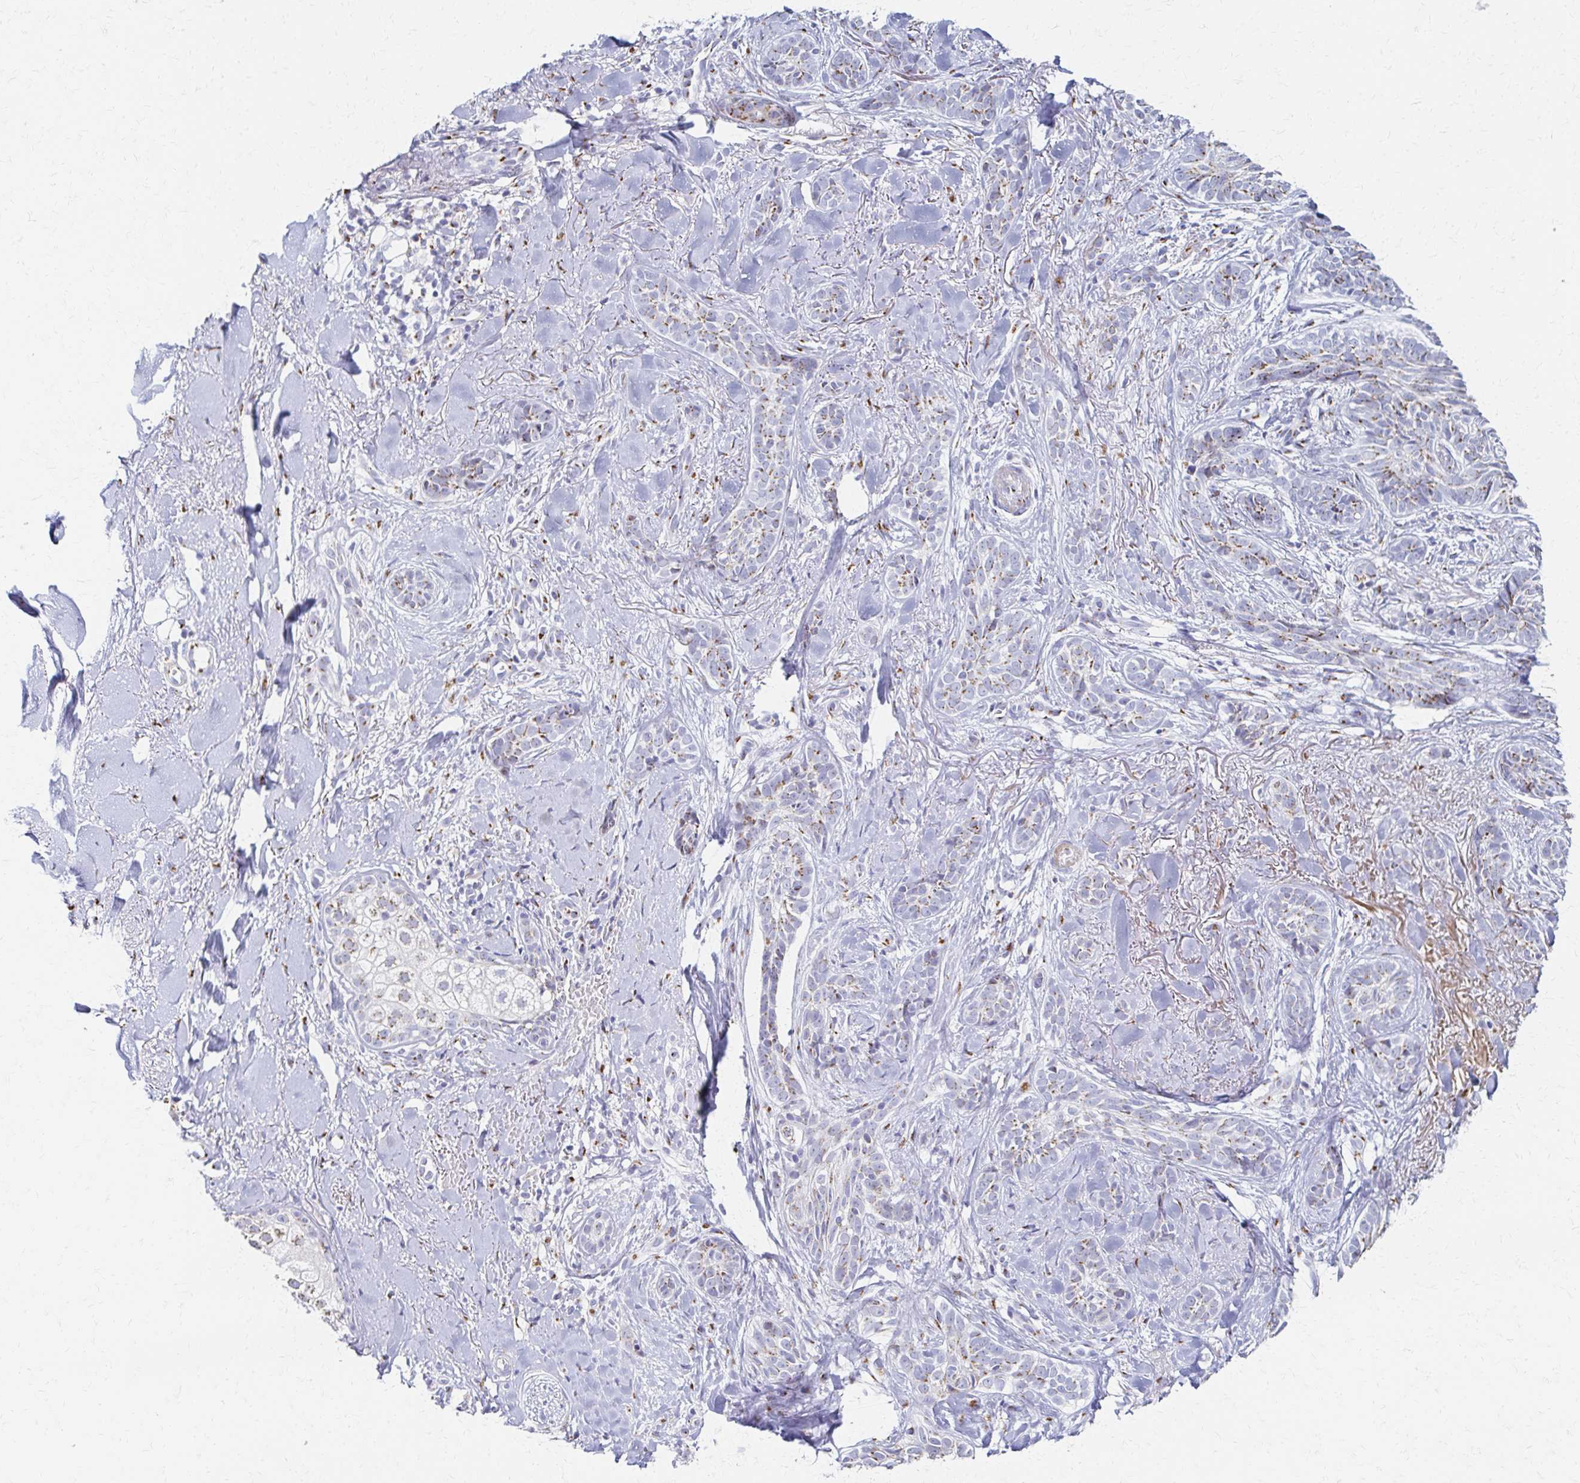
{"staining": {"intensity": "weak", "quantity": "<25%", "location": "cytoplasmic/membranous"}, "tissue": "skin cancer", "cell_type": "Tumor cells", "image_type": "cancer", "snomed": [{"axis": "morphology", "description": "Basal cell carcinoma"}, {"axis": "morphology", "description": "BCC, high aggressive"}, {"axis": "topography", "description": "Skin"}], "caption": "This photomicrograph is of skin basal cell carcinoma stained with immunohistochemistry (IHC) to label a protein in brown with the nuclei are counter-stained blue. There is no positivity in tumor cells.", "gene": "TM9SF1", "patient": {"sex": "female", "age": 79}}